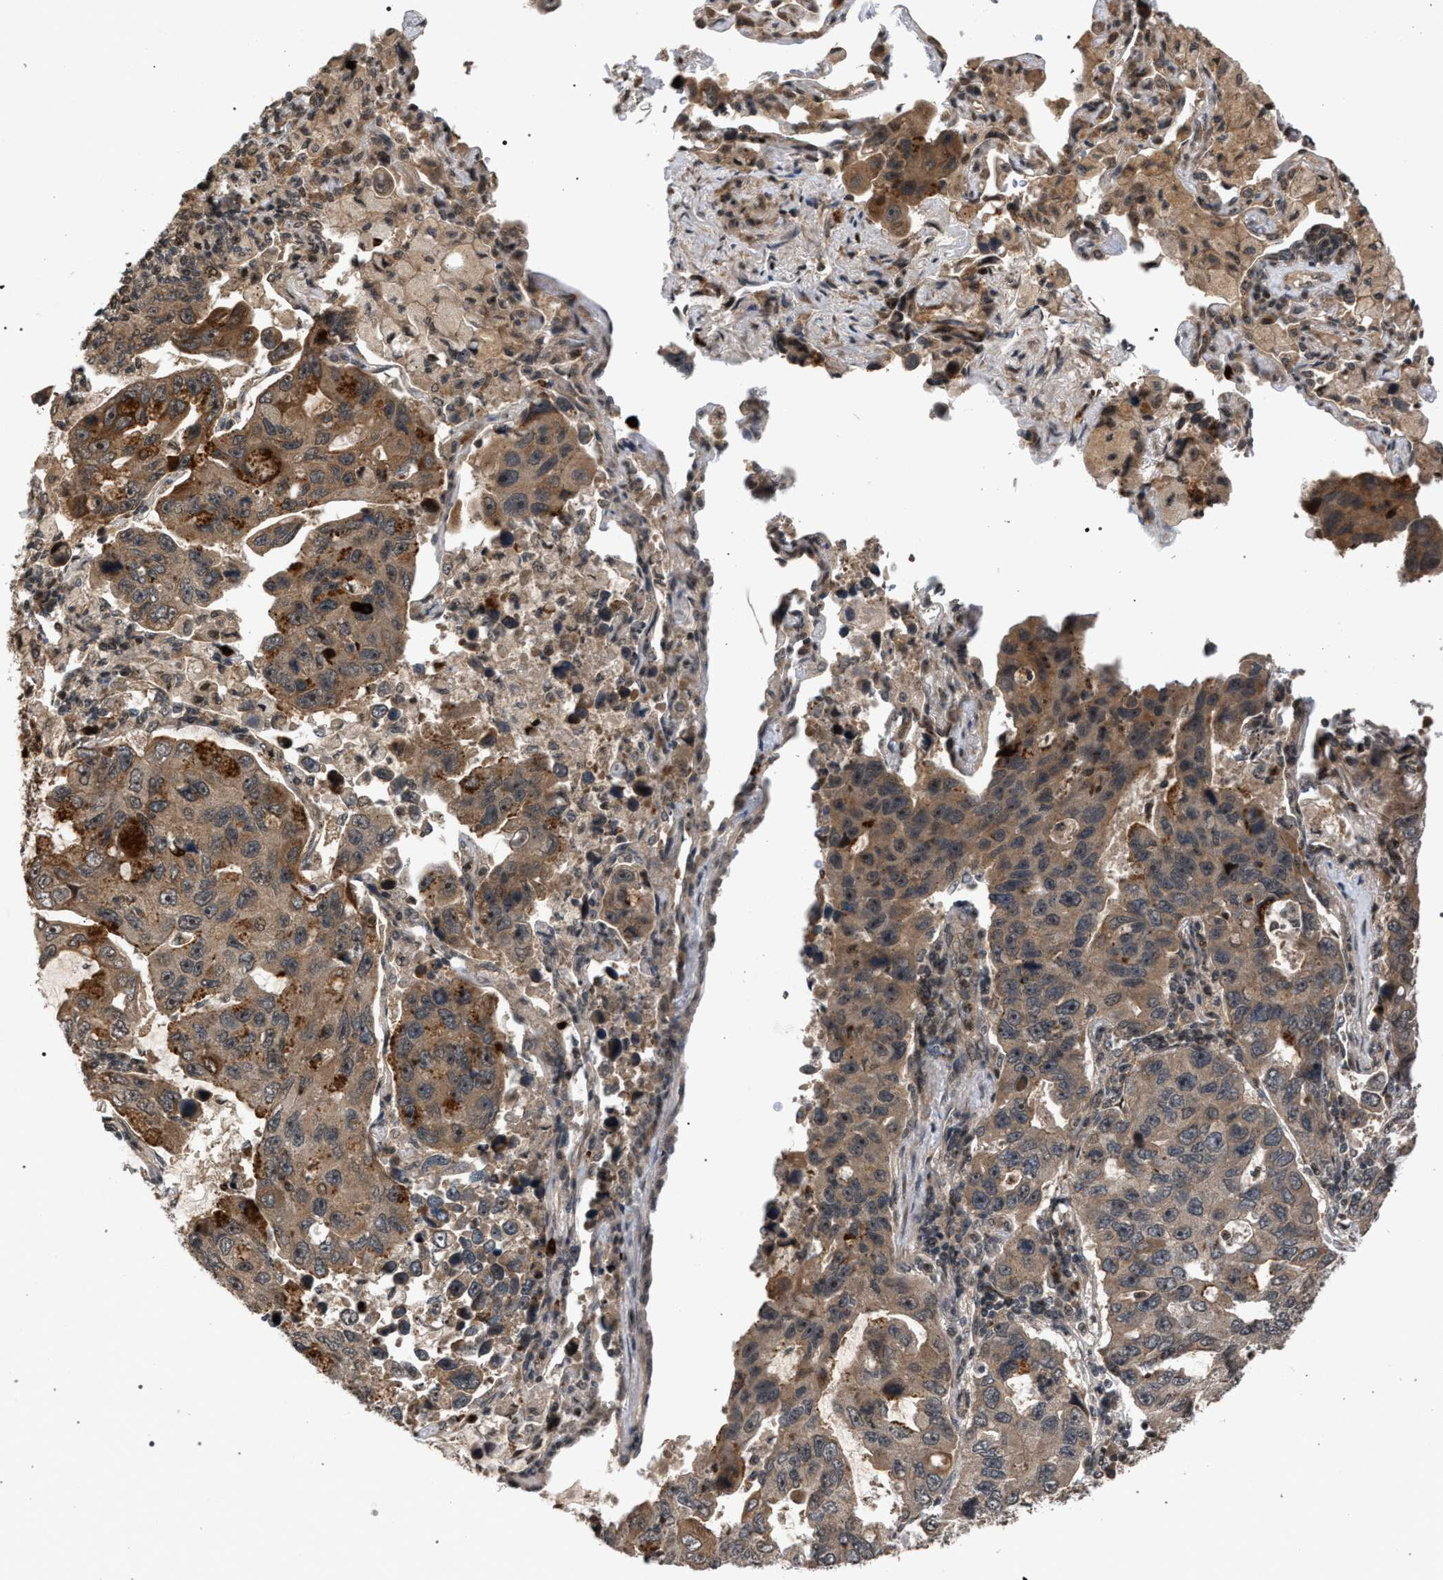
{"staining": {"intensity": "moderate", "quantity": ">75%", "location": "cytoplasmic/membranous"}, "tissue": "lung cancer", "cell_type": "Tumor cells", "image_type": "cancer", "snomed": [{"axis": "morphology", "description": "Adenocarcinoma, NOS"}, {"axis": "topography", "description": "Lung"}], "caption": "A brown stain labels moderate cytoplasmic/membranous positivity of a protein in human adenocarcinoma (lung) tumor cells.", "gene": "IRAK4", "patient": {"sex": "male", "age": 64}}